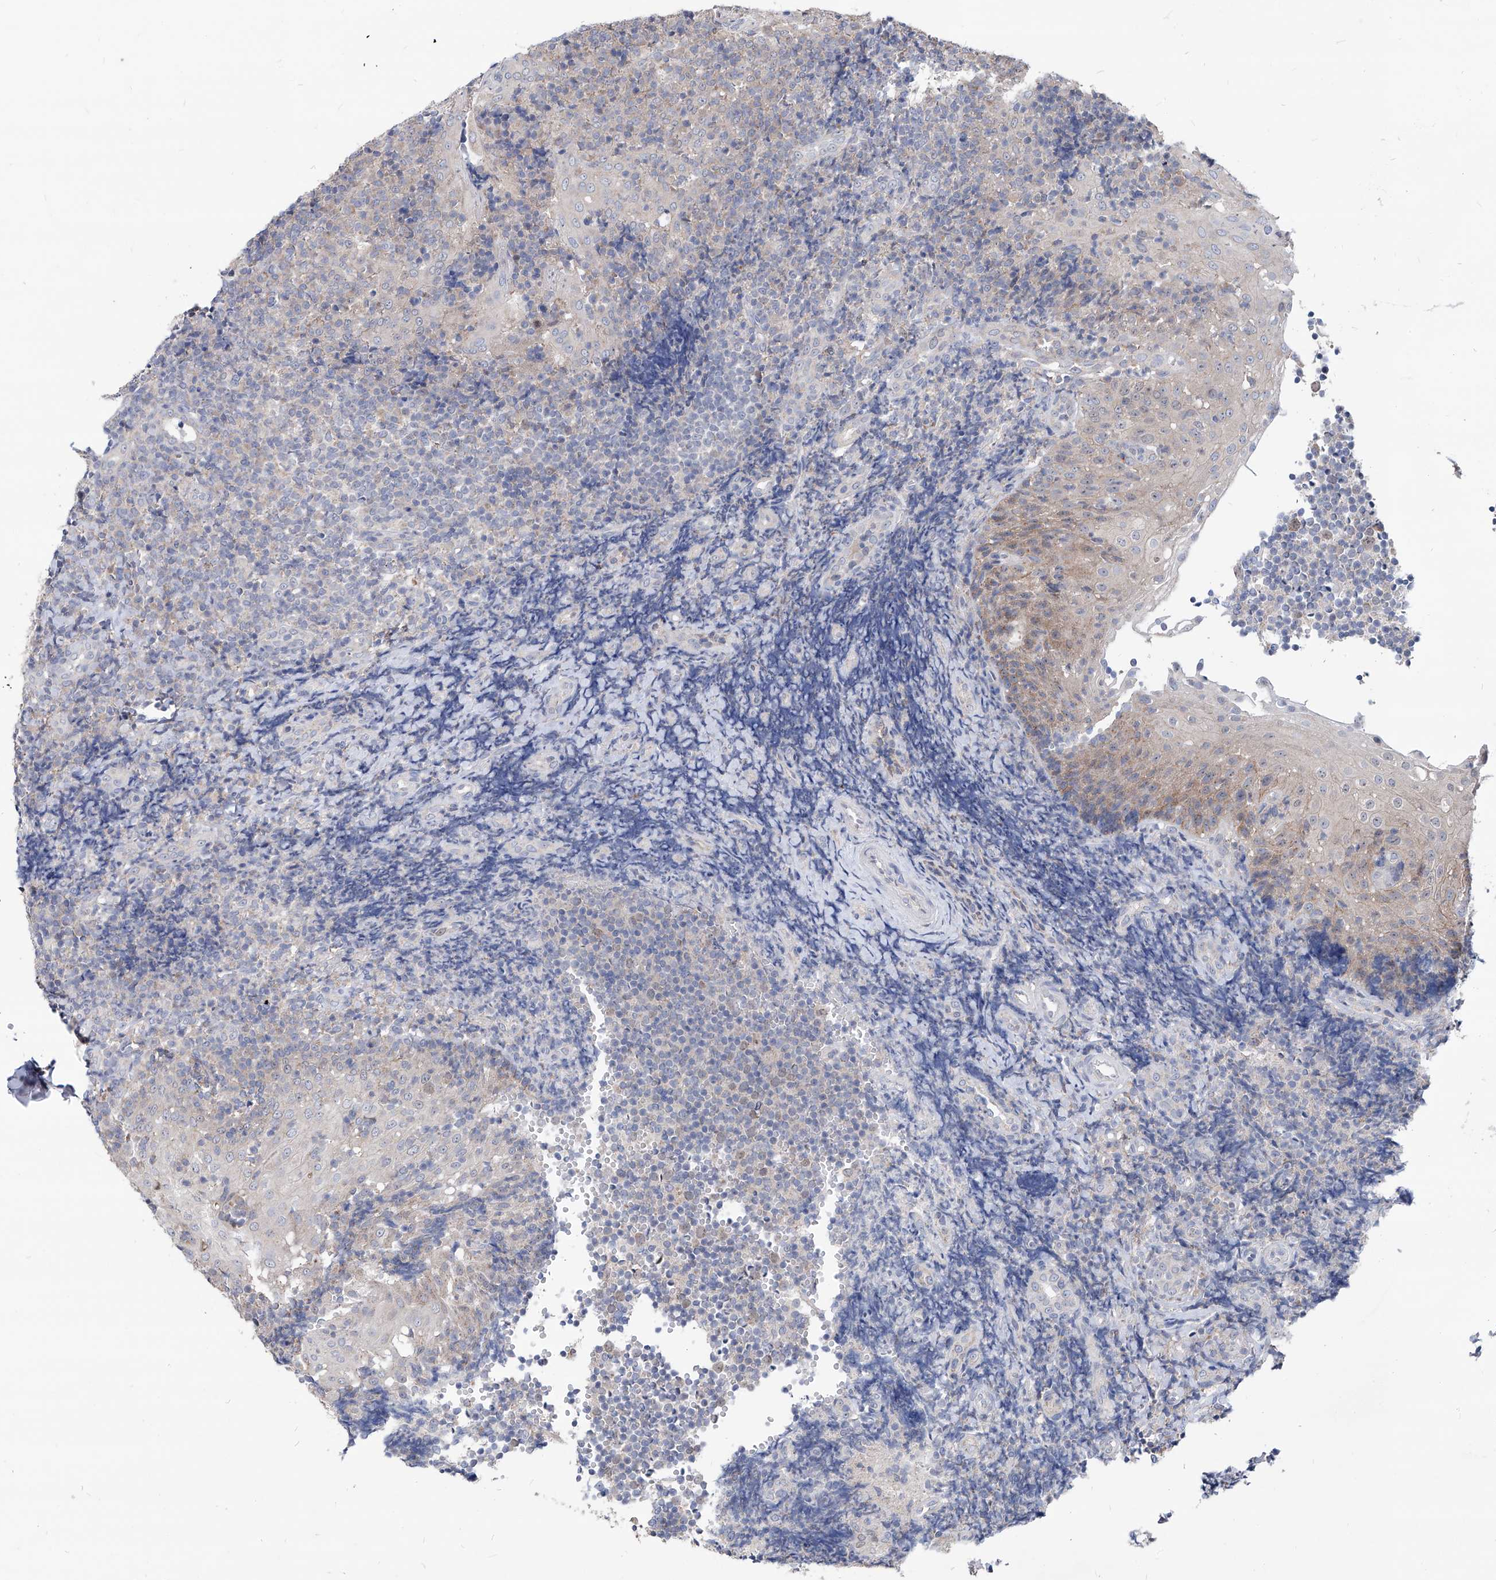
{"staining": {"intensity": "weak", "quantity": "<25%", "location": "cytoplasmic/membranous"}, "tissue": "tonsil", "cell_type": "Germinal center cells", "image_type": "normal", "snomed": [{"axis": "morphology", "description": "Normal tissue, NOS"}, {"axis": "topography", "description": "Tonsil"}], "caption": "Protein analysis of normal tonsil exhibits no significant expression in germinal center cells.", "gene": "AGPS", "patient": {"sex": "female", "age": 40}}